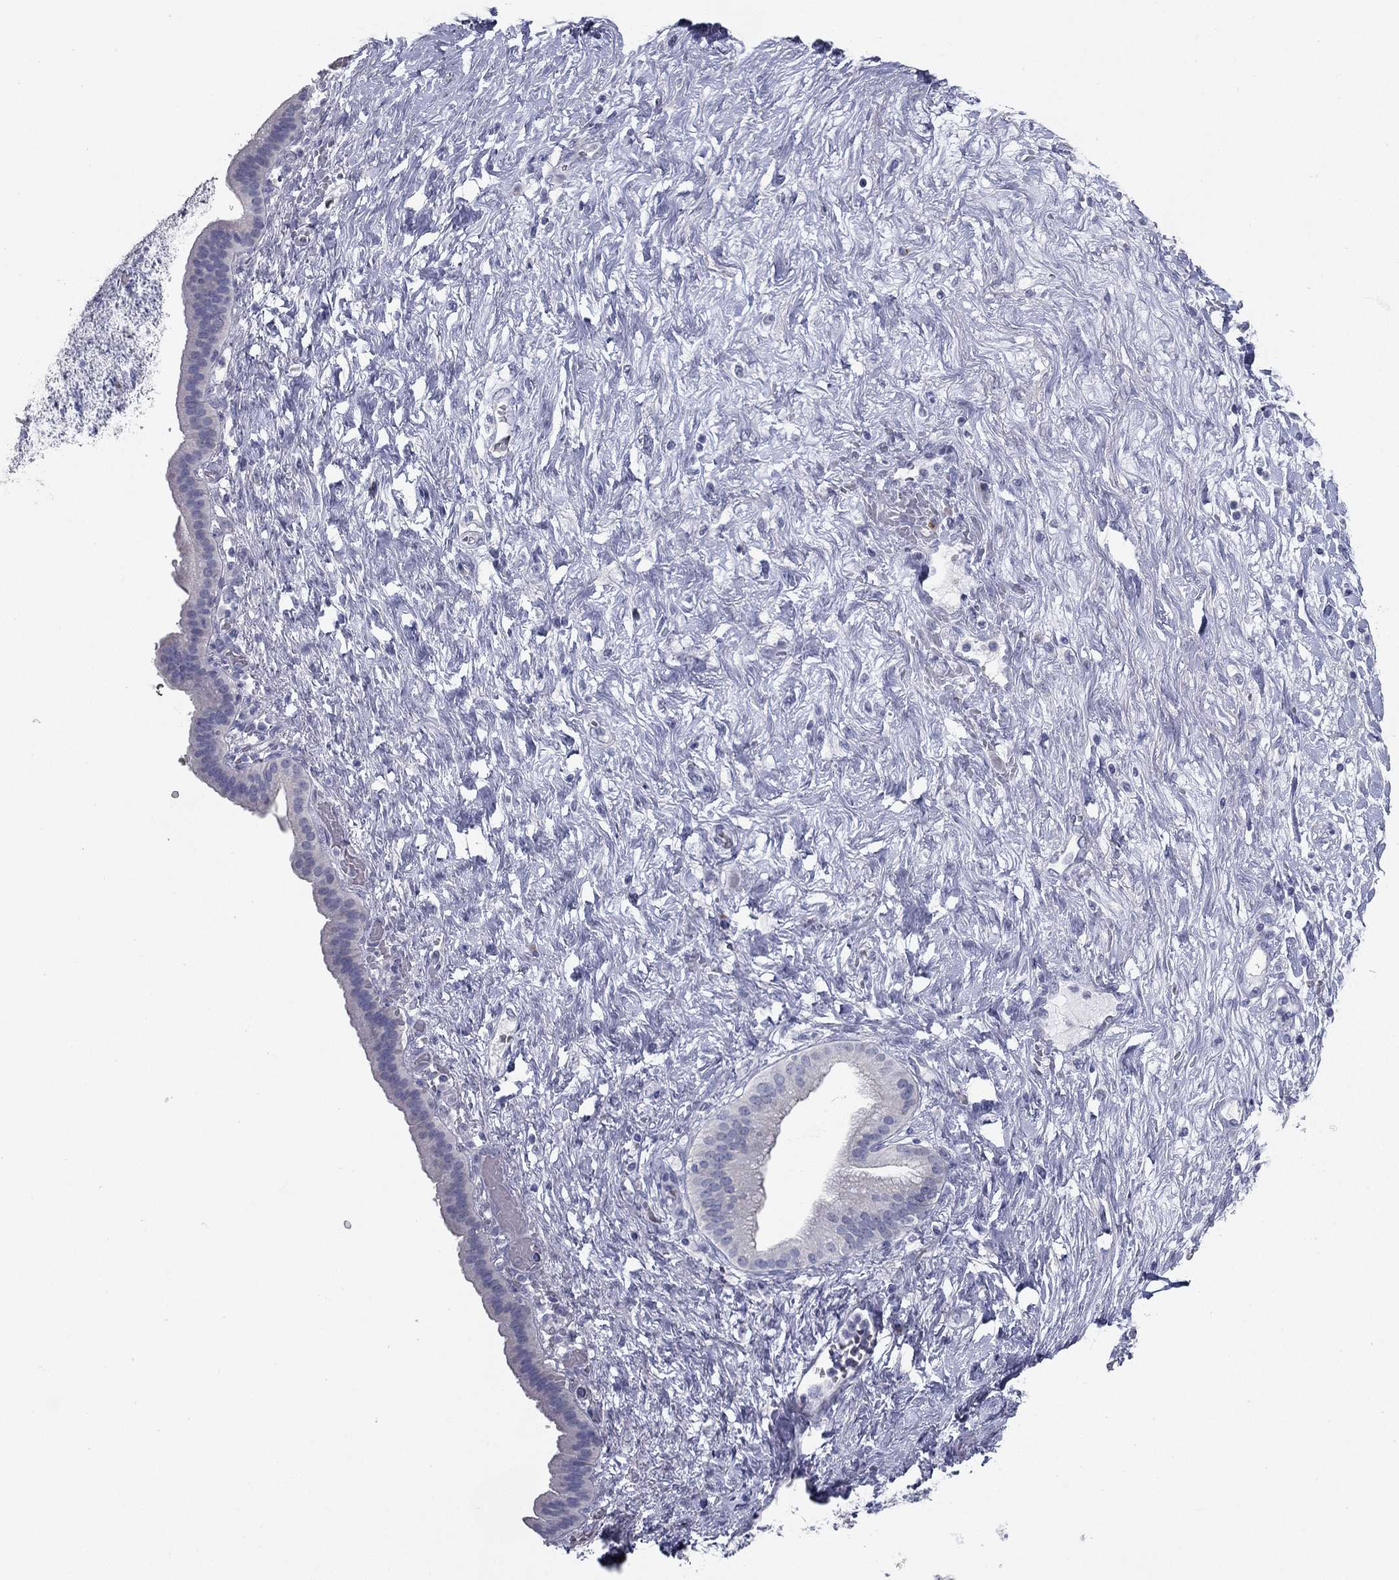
{"staining": {"intensity": "negative", "quantity": "none", "location": "none"}, "tissue": "pancreatic cancer", "cell_type": "Tumor cells", "image_type": "cancer", "snomed": [{"axis": "morphology", "description": "Adenocarcinoma, NOS"}, {"axis": "topography", "description": "Pancreas"}], "caption": "Immunohistochemistry micrograph of human pancreatic cancer (adenocarcinoma) stained for a protein (brown), which displays no expression in tumor cells.", "gene": "TAC1", "patient": {"sex": "male", "age": 44}}